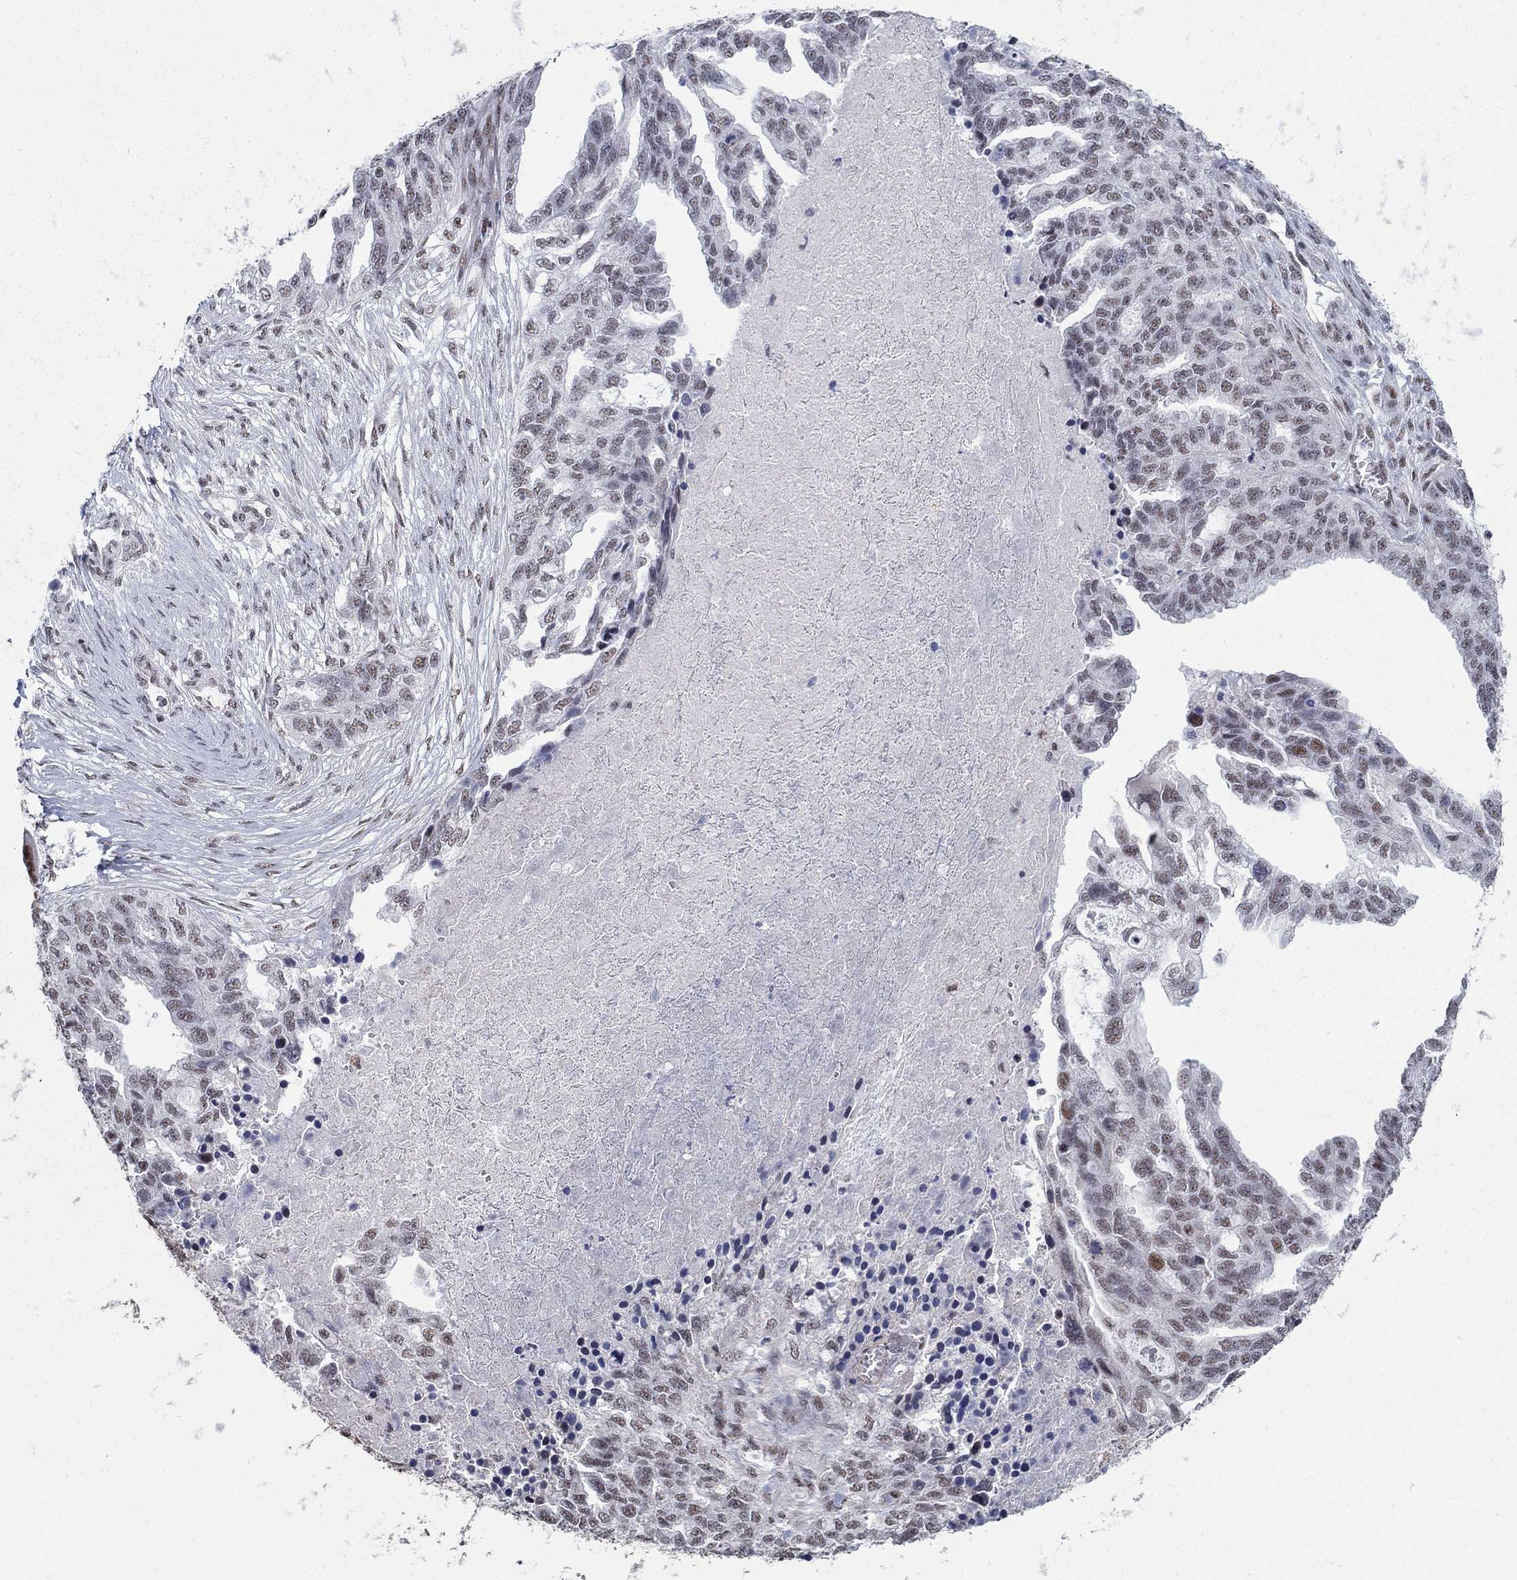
{"staining": {"intensity": "weak", "quantity": ">75%", "location": "nuclear"}, "tissue": "ovarian cancer", "cell_type": "Tumor cells", "image_type": "cancer", "snomed": [{"axis": "morphology", "description": "Cystadenocarcinoma, serous, NOS"}, {"axis": "topography", "description": "Ovary"}], "caption": "Tumor cells reveal weak nuclear staining in approximately >75% of cells in ovarian cancer (serous cystadenocarcinoma).", "gene": "PNISR", "patient": {"sex": "female", "age": 51}}